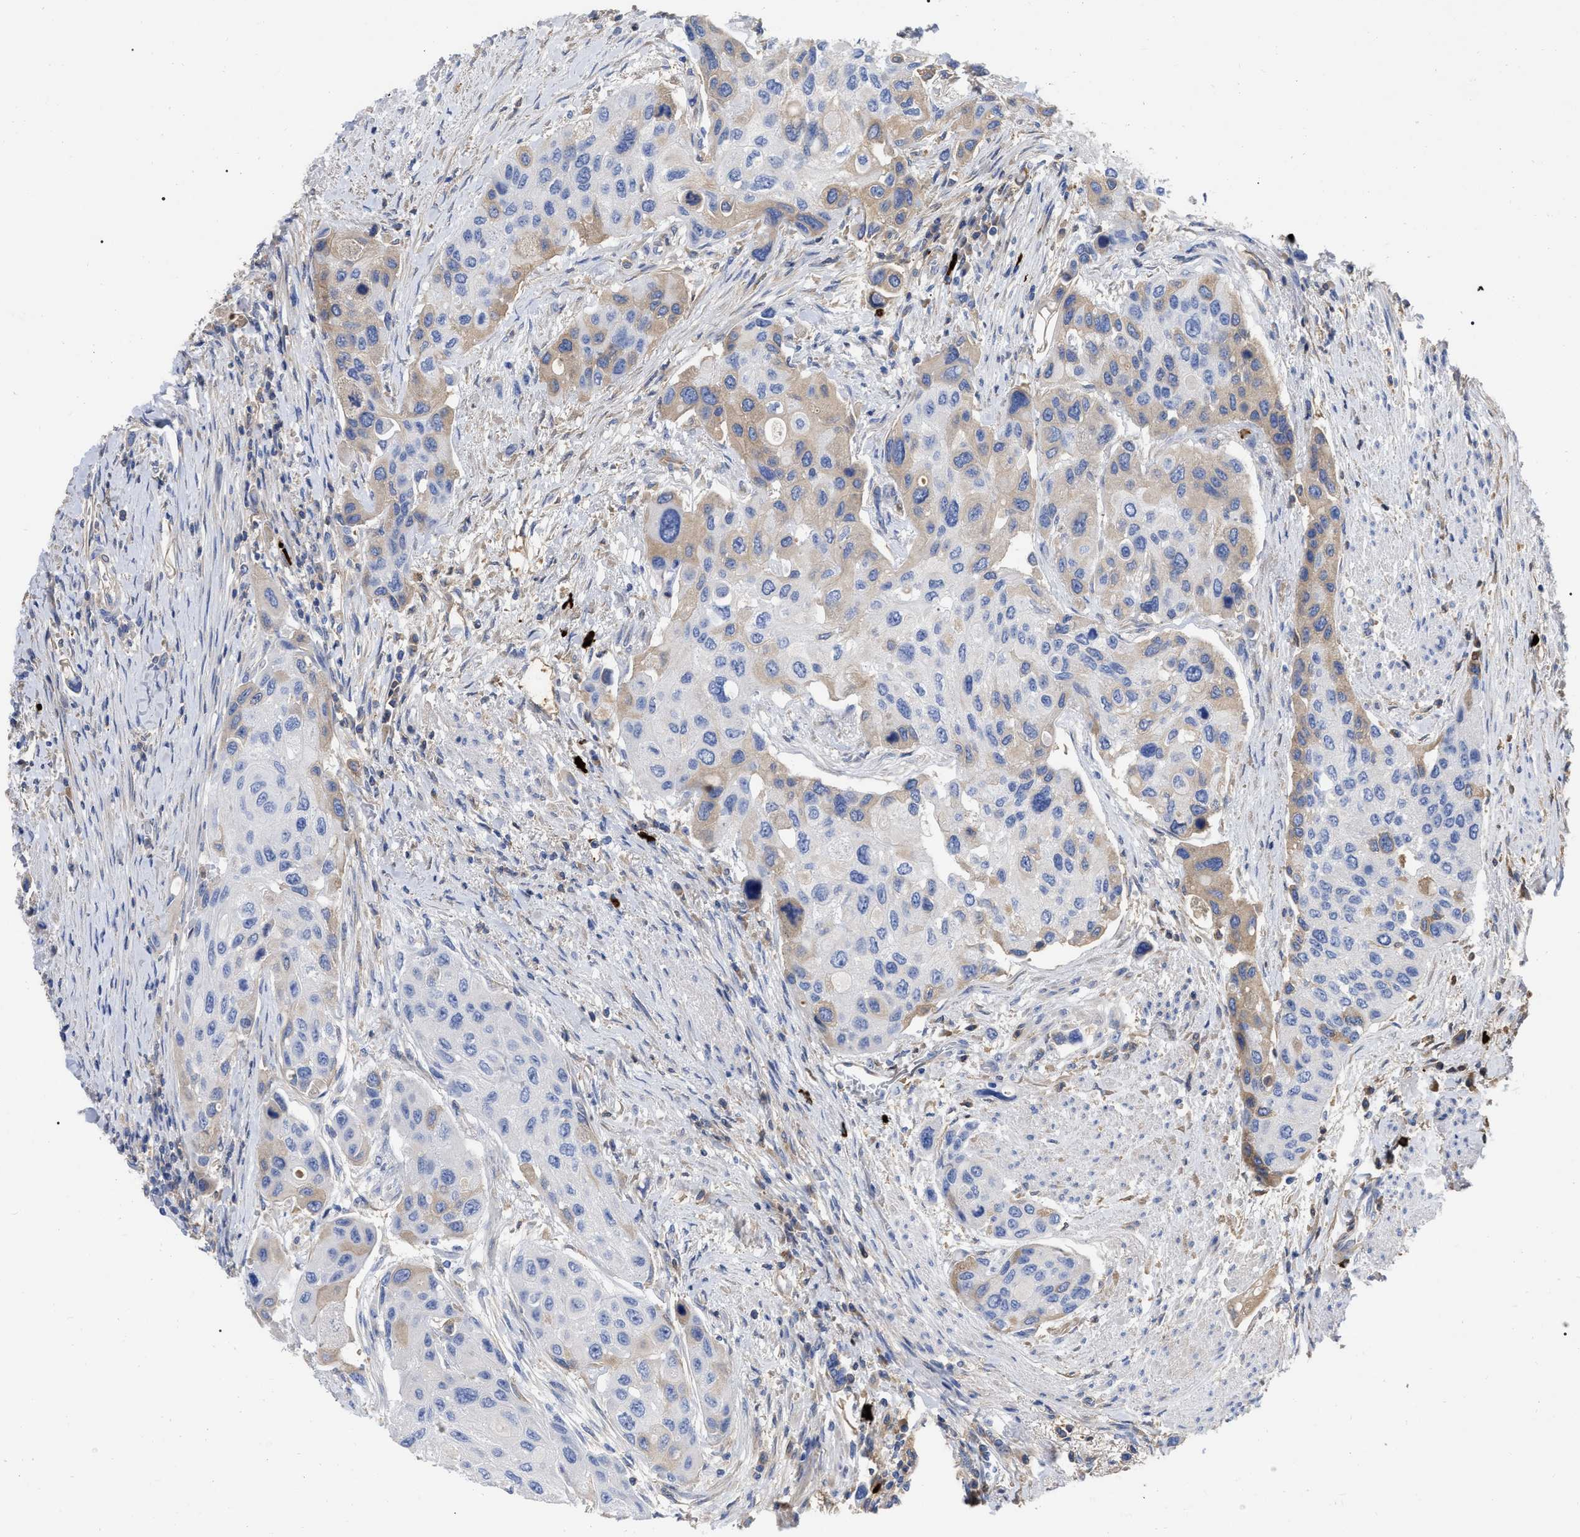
{"staining": {"intensity": "weak", "quantity": "25%-75%", "location": "cytoplasmic/membranous"}, "tissue": "urothelial cancer", "cell_type": "Tumor cells", "image_type": "cancer", "snomed": [{"axis": "morphology", "description": "Urothelial carcinoma, High grade"}, {"axis": "topography", "description": "Urinary bladder"}], "caption": "DAB immunohistochemical staining of urothelial cancer exhibits weak cytoplasmic/membranous protein staining in approximately 25%-75% of tumor cells.", "gene": "IGHV5-51", "patient": {"sex": "female", "age": 56}}